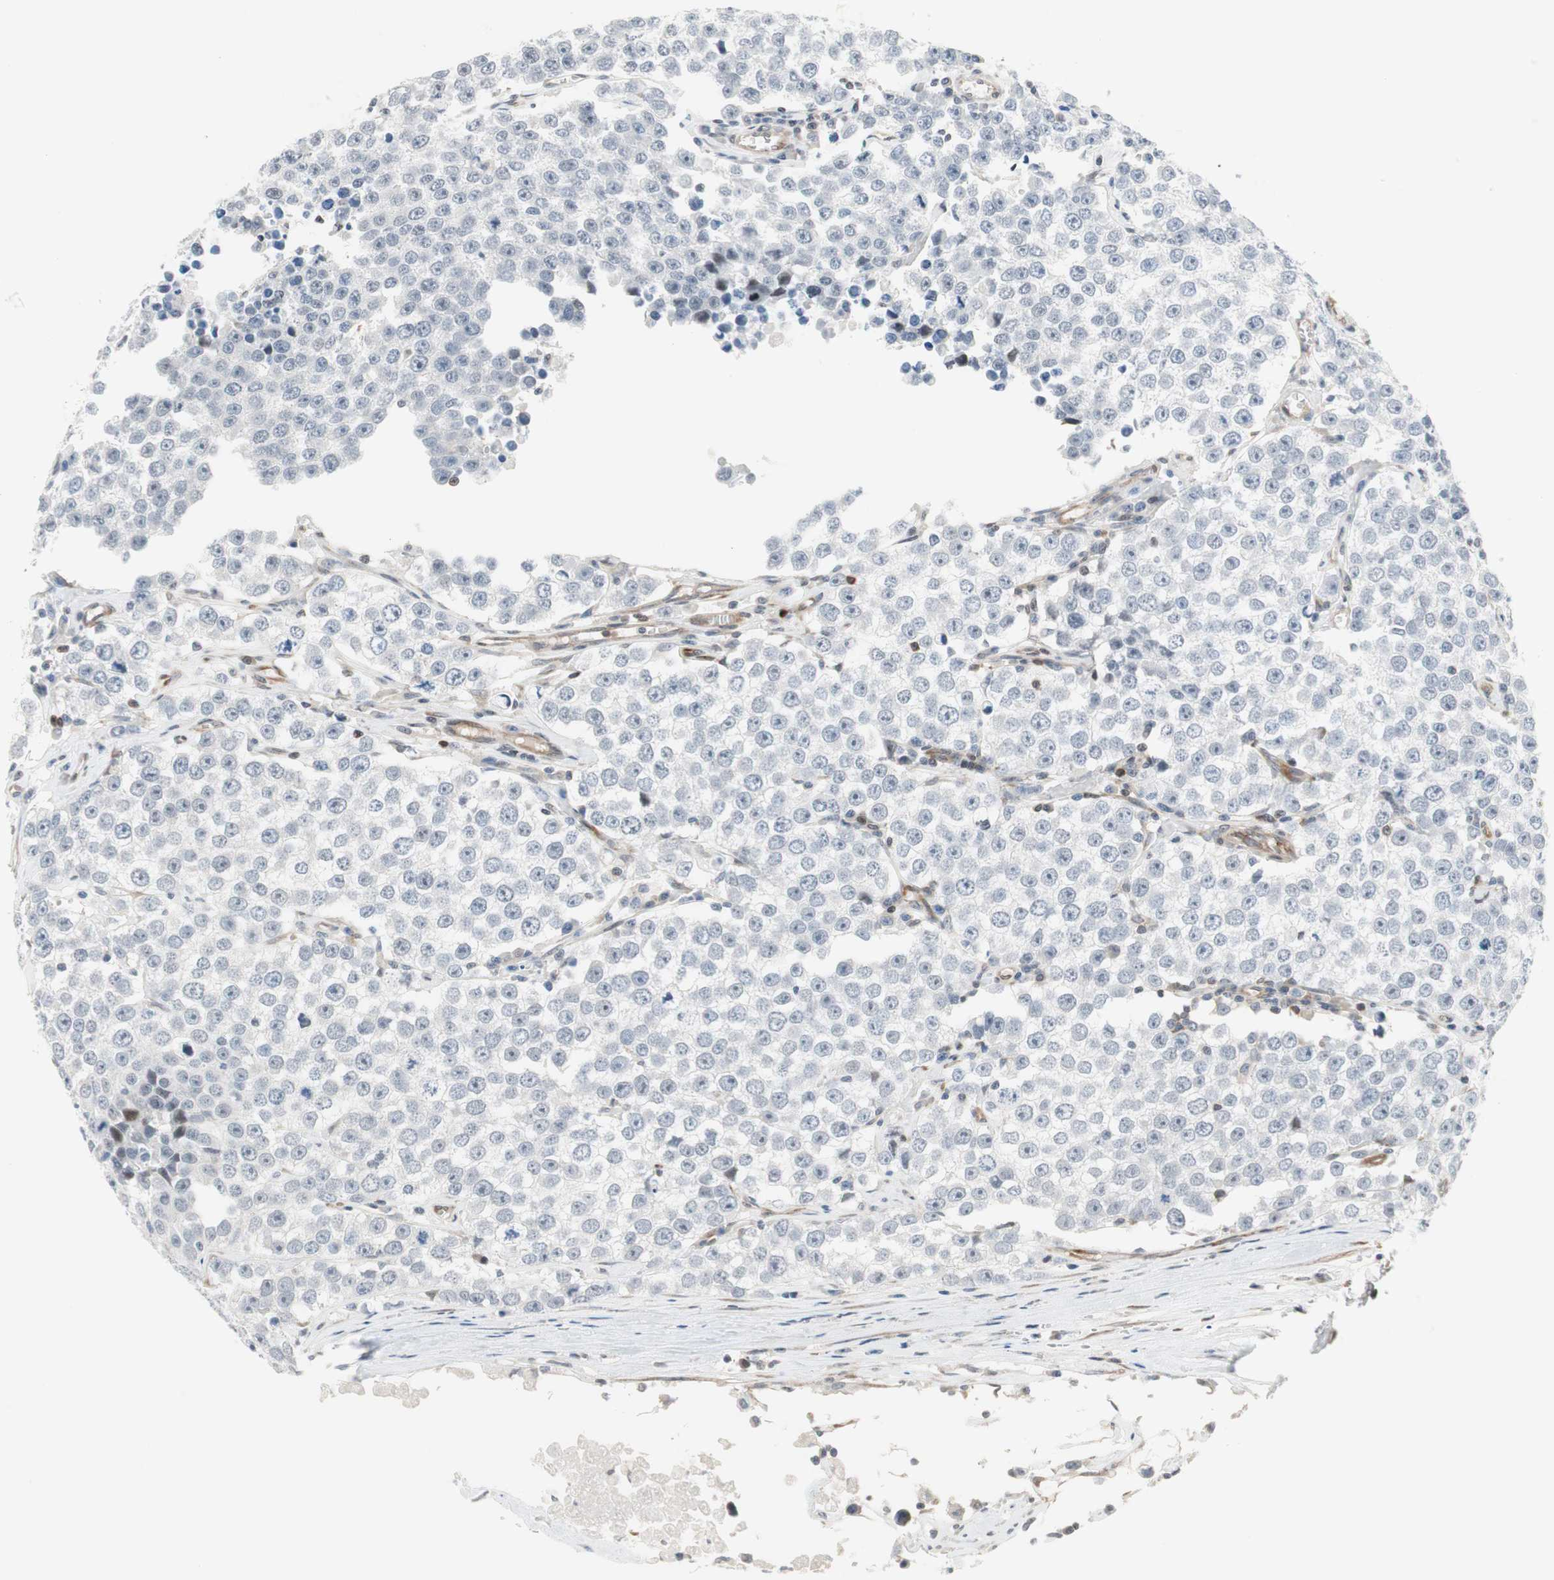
{"staining": {"intensity": "negative", "quantity": "none", "location": "none"}, "tissue": "testis cancer", "cell_type": "Tumor cells", "image_type": "cancer", "snomed": [{"axis": "morphology", "description": "Seminoma, NOS"}, {"axis": "morphology", "description": "Carcinoma, Embryonal, NOS"}, {"axis": "topography", "description": "Testis"}], "caption": "A histopathology image of human testis embryonal carcinoma is negative for staining in tumor cells. (DAB immunohistochemistry (IHC), high magnification).", "gene": "ZNF512B", "patient": {"sex": "male", "age": 52}}